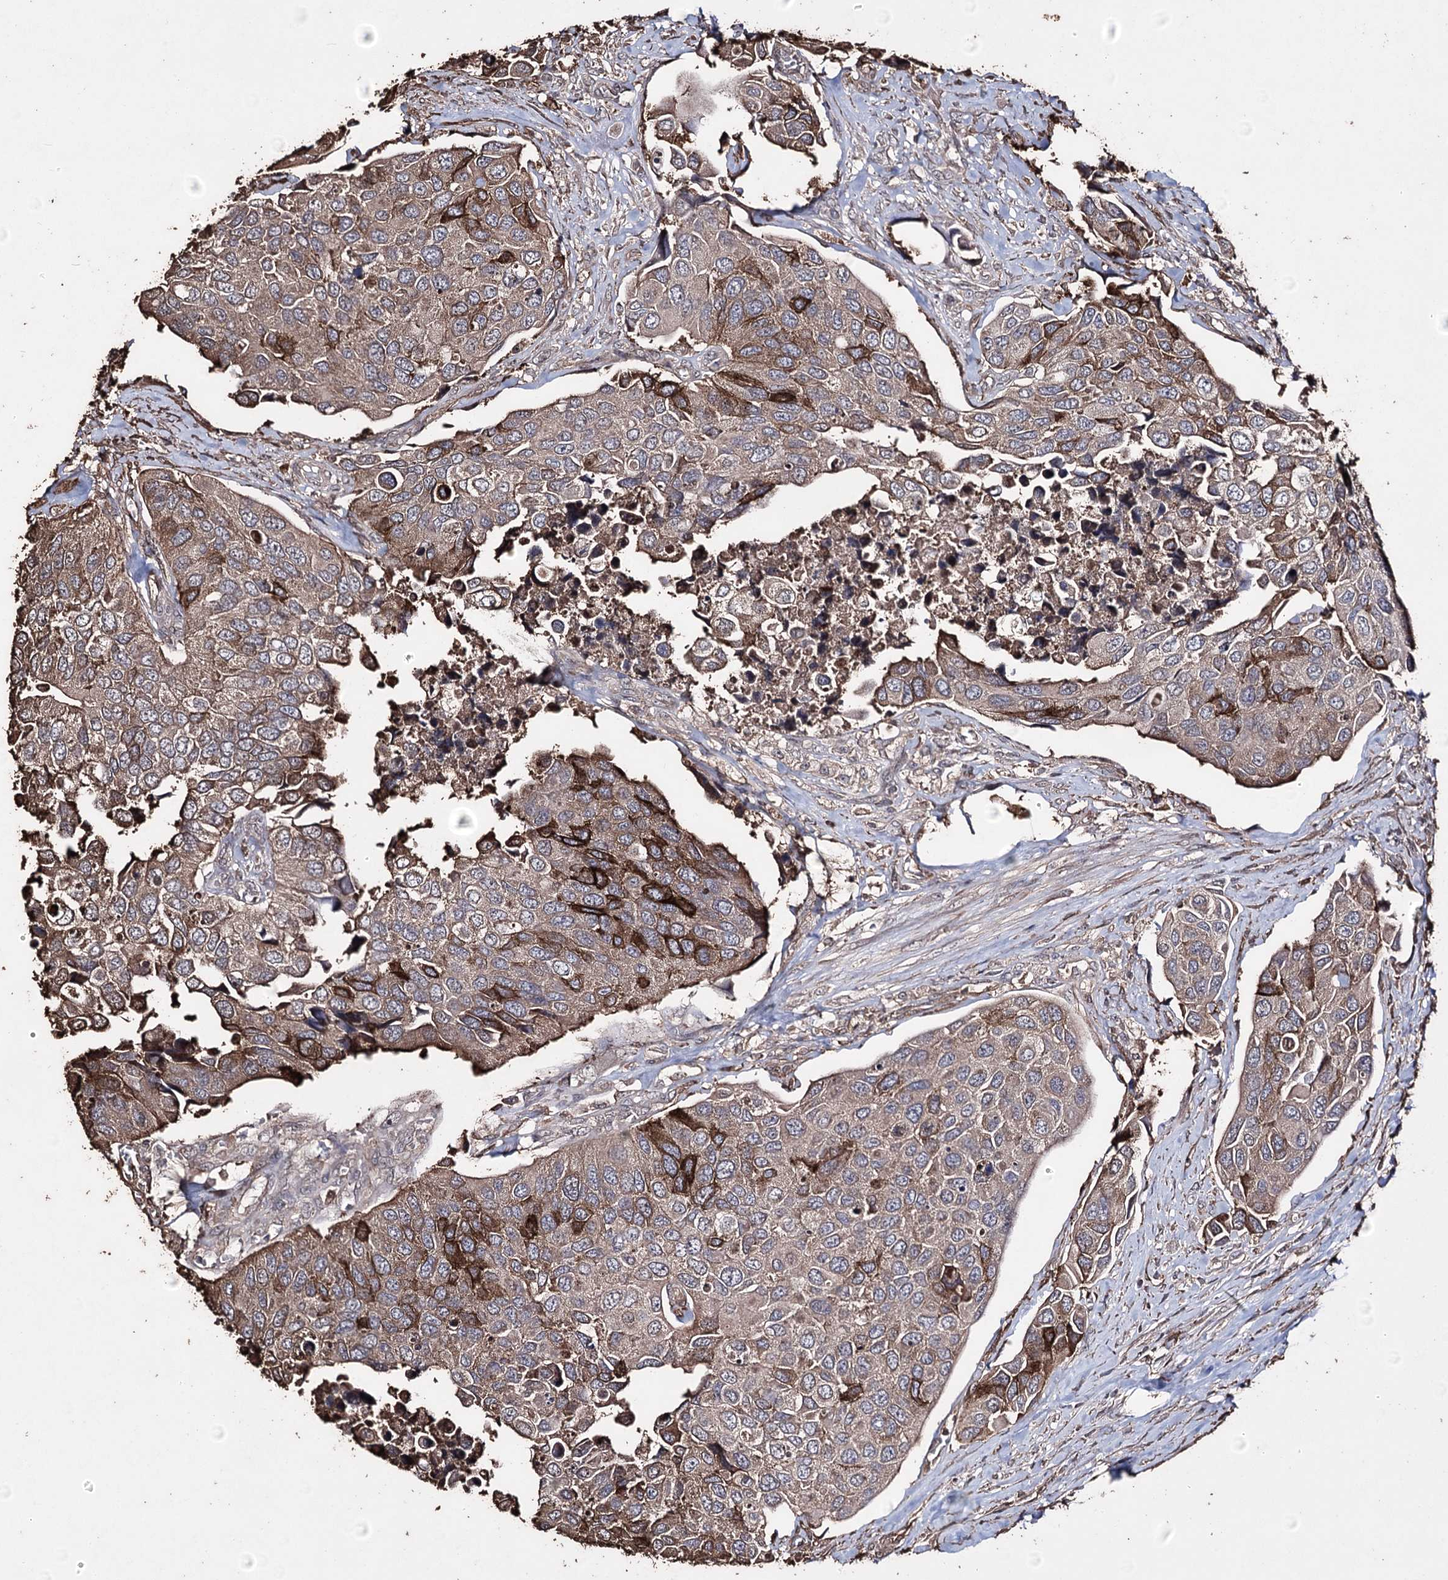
{"staining": {"intensity": "strong", "quantity": "<25%", "location": "cytoplasmic/membranous"}, "tissue": "urothelial cancer", "cell_type": "Tumor cells", "image_type": "cancer", "snomed": [{"axis": "morphology", "description": "Urothelial carcinoma, High grade"}, {"axis": "topography", "description": "Urinary bladder"}], "caption": "Tumor cells reveal medium levels of strong cytoplasmic/membranous positivity in approximately <25% of cells in urothelial cancer. The protein is shown in brown color, while the nuclei are stained blue.", "gene": "ZNF662", "patient": {"sex": "male", "age": 74}}